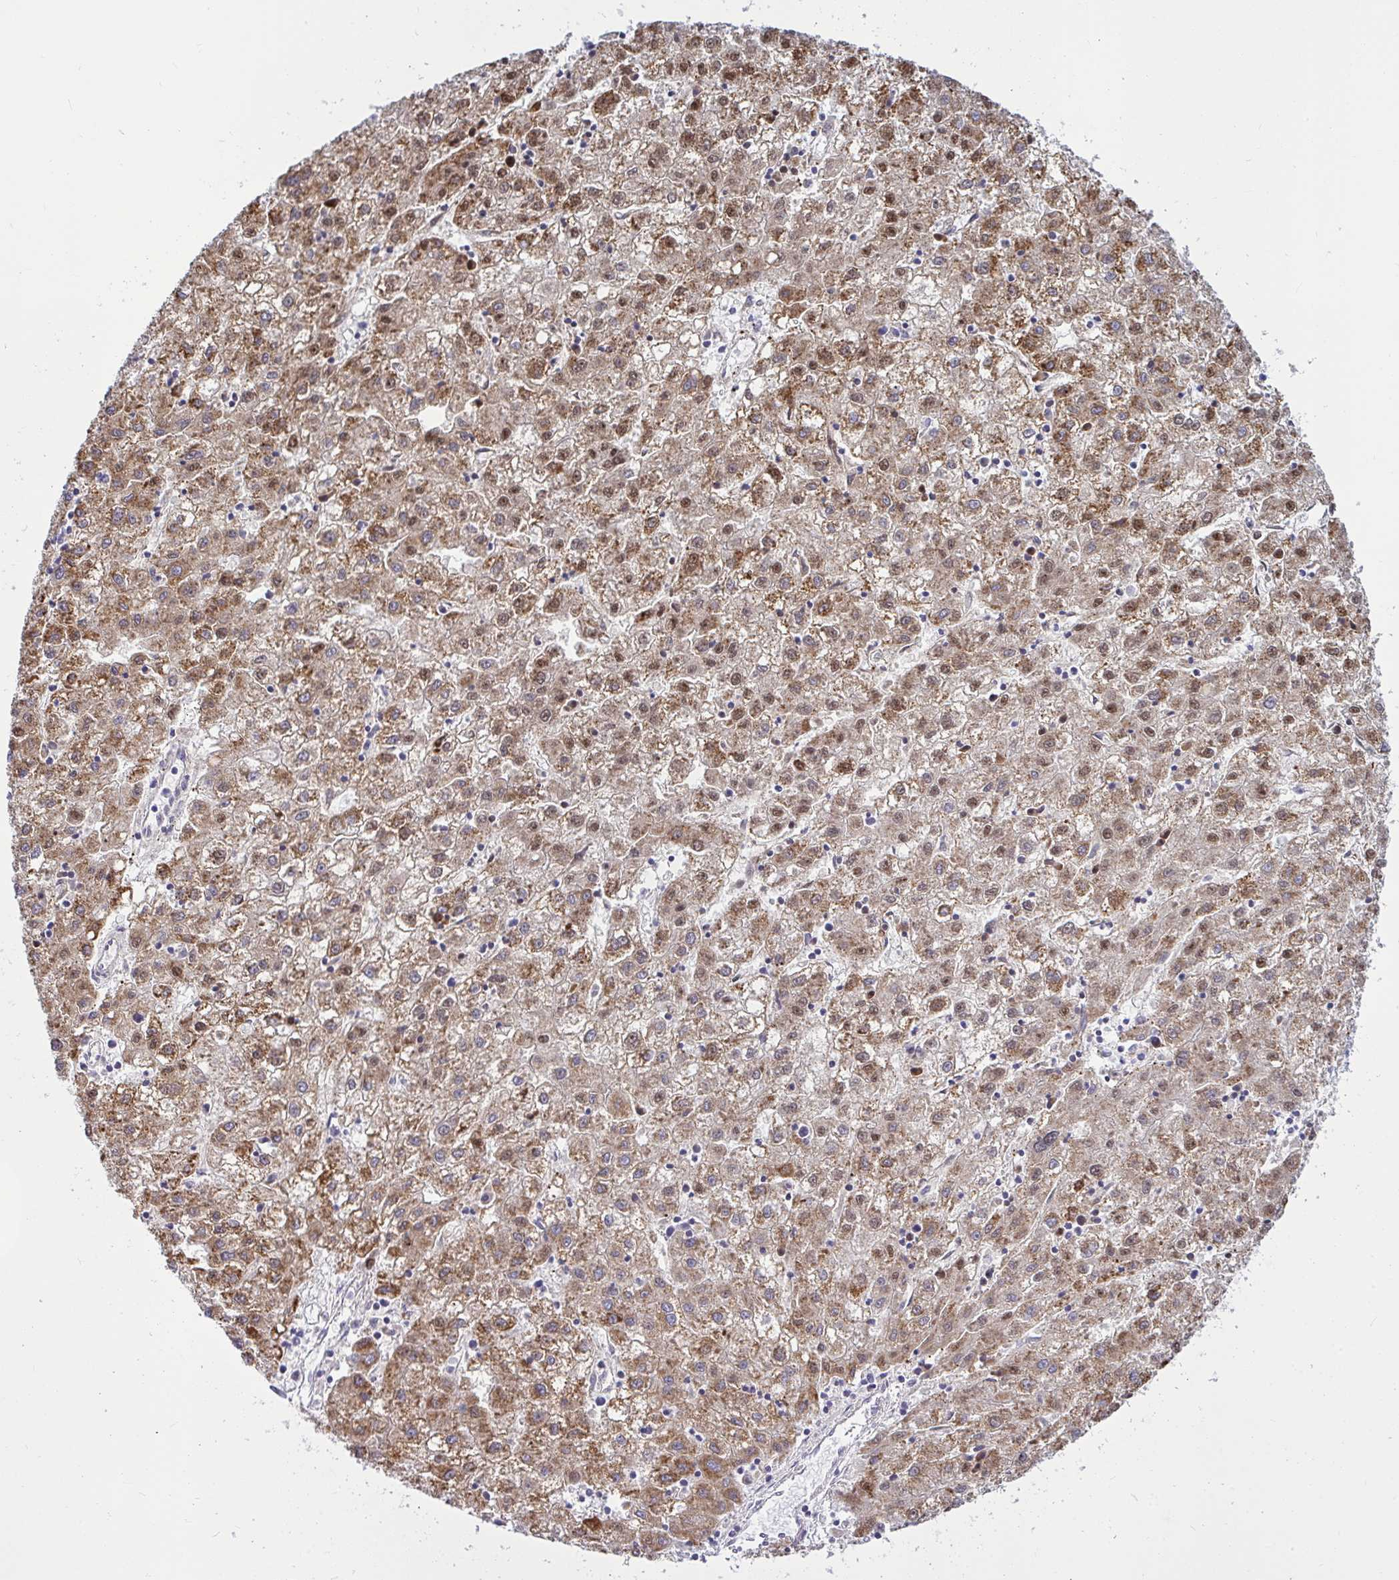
{"staining": {"intensity": "moderate", "quantity": ">75%", "location": "cytoplasmic/membranous"}, "tissue": "liver cancer", "cell_type": "Tumor cells", "image_type": "cancer", "snomed": [{"axis": "morphology", "description": "Carcinoma, Hepatocellular, NOS"}, {"axis": "topography", "description": "Liver"}], "caption": "A medium amount of moderate cytoplasmic/membranous expression is identified in approximately >75% of tumor cells in hepatocellular carcinoma (liver) tissue.", "gene": "CEP63", "patient": {"sex": "male", "age": 72}}